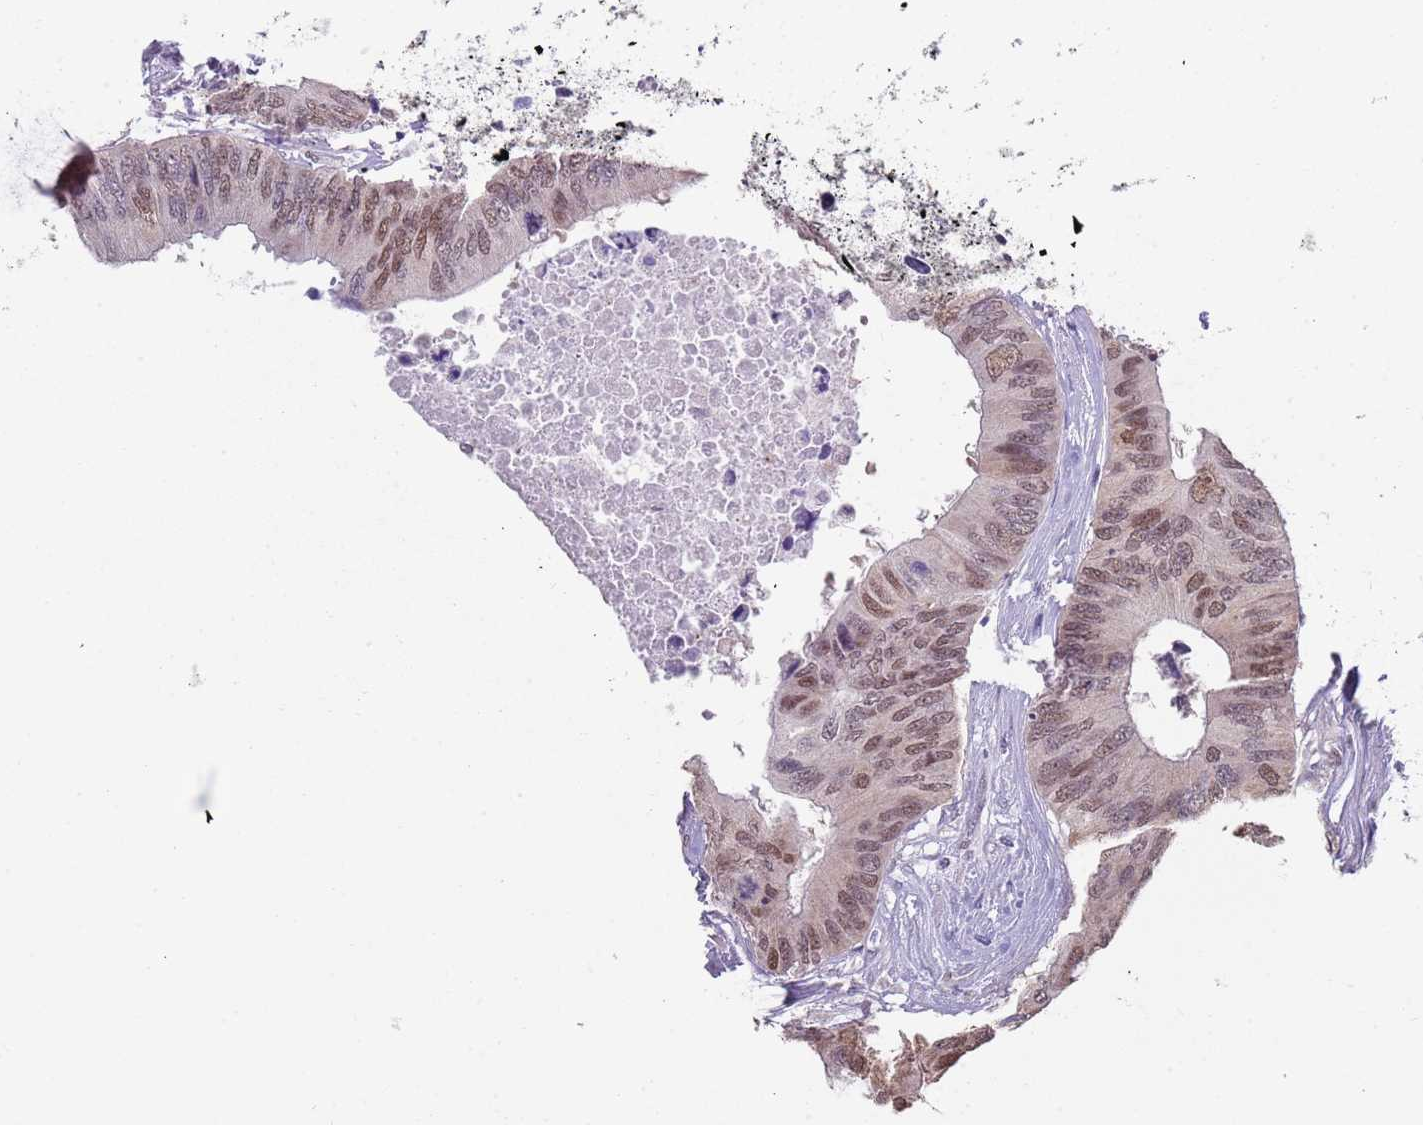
{"staining": {"intensity": "moderate", "quantity": ">75%", "location": "nuclear"}, "tissue": "colorectal cancer", "cell_type": "Tumor cells", "image_type": "cancer", "snomed": [{"axis": "morphology", "description": "Adenocarcinoma, NOS"}, {"axis": "topography", "description": "Colon"}], "caption": "A medium amount of moderate nuclear staining is seen in about >75% of tumor cells in colorectal adenocarcinoma tissue.", "gene": "SEPHS2", "patient": {"sex": "male", "age": 71}}